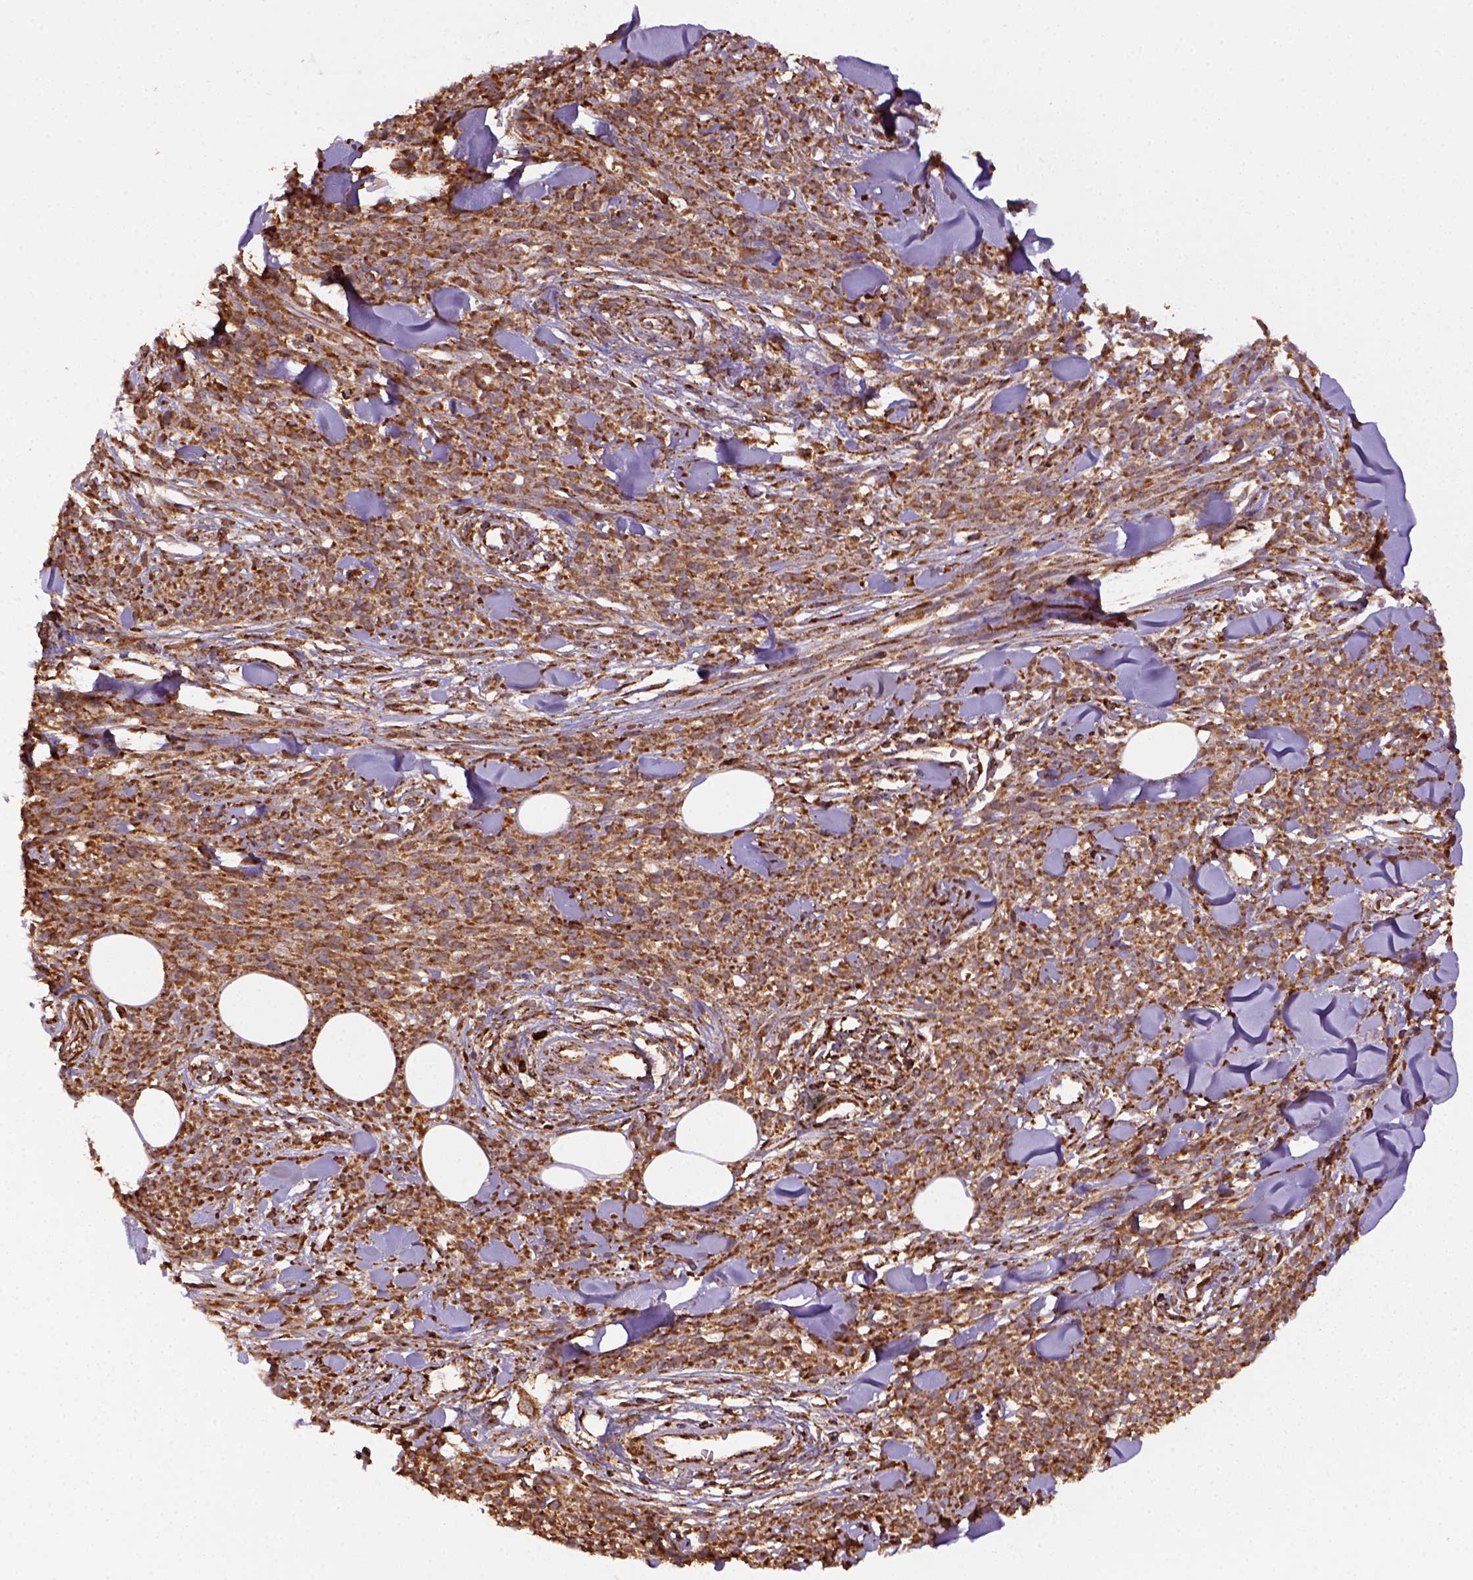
{"staining": {"intensity": "strong", "quantity": ">75%", "location": "cytoplasmic/membranous"}, "tissue": "melanoma", "cell_type": "Tumor cells", "image_type": "cancer", "snomed": [{"axis": "morphology", "description": "Malignant melanoma, NOS"}, {"axis": "topography", "description": "Skin"}, {"axis": "topography", "description": "Skin of trunk"}], "caption": "Immunohistochemical staining of malignant melanoma reveals high levels of strong cytoplasmic/membranous expression in about >75% of tumor cells.", "gene": "MAPK8IP3", "patient": {"sex": "male", "age": 74}}